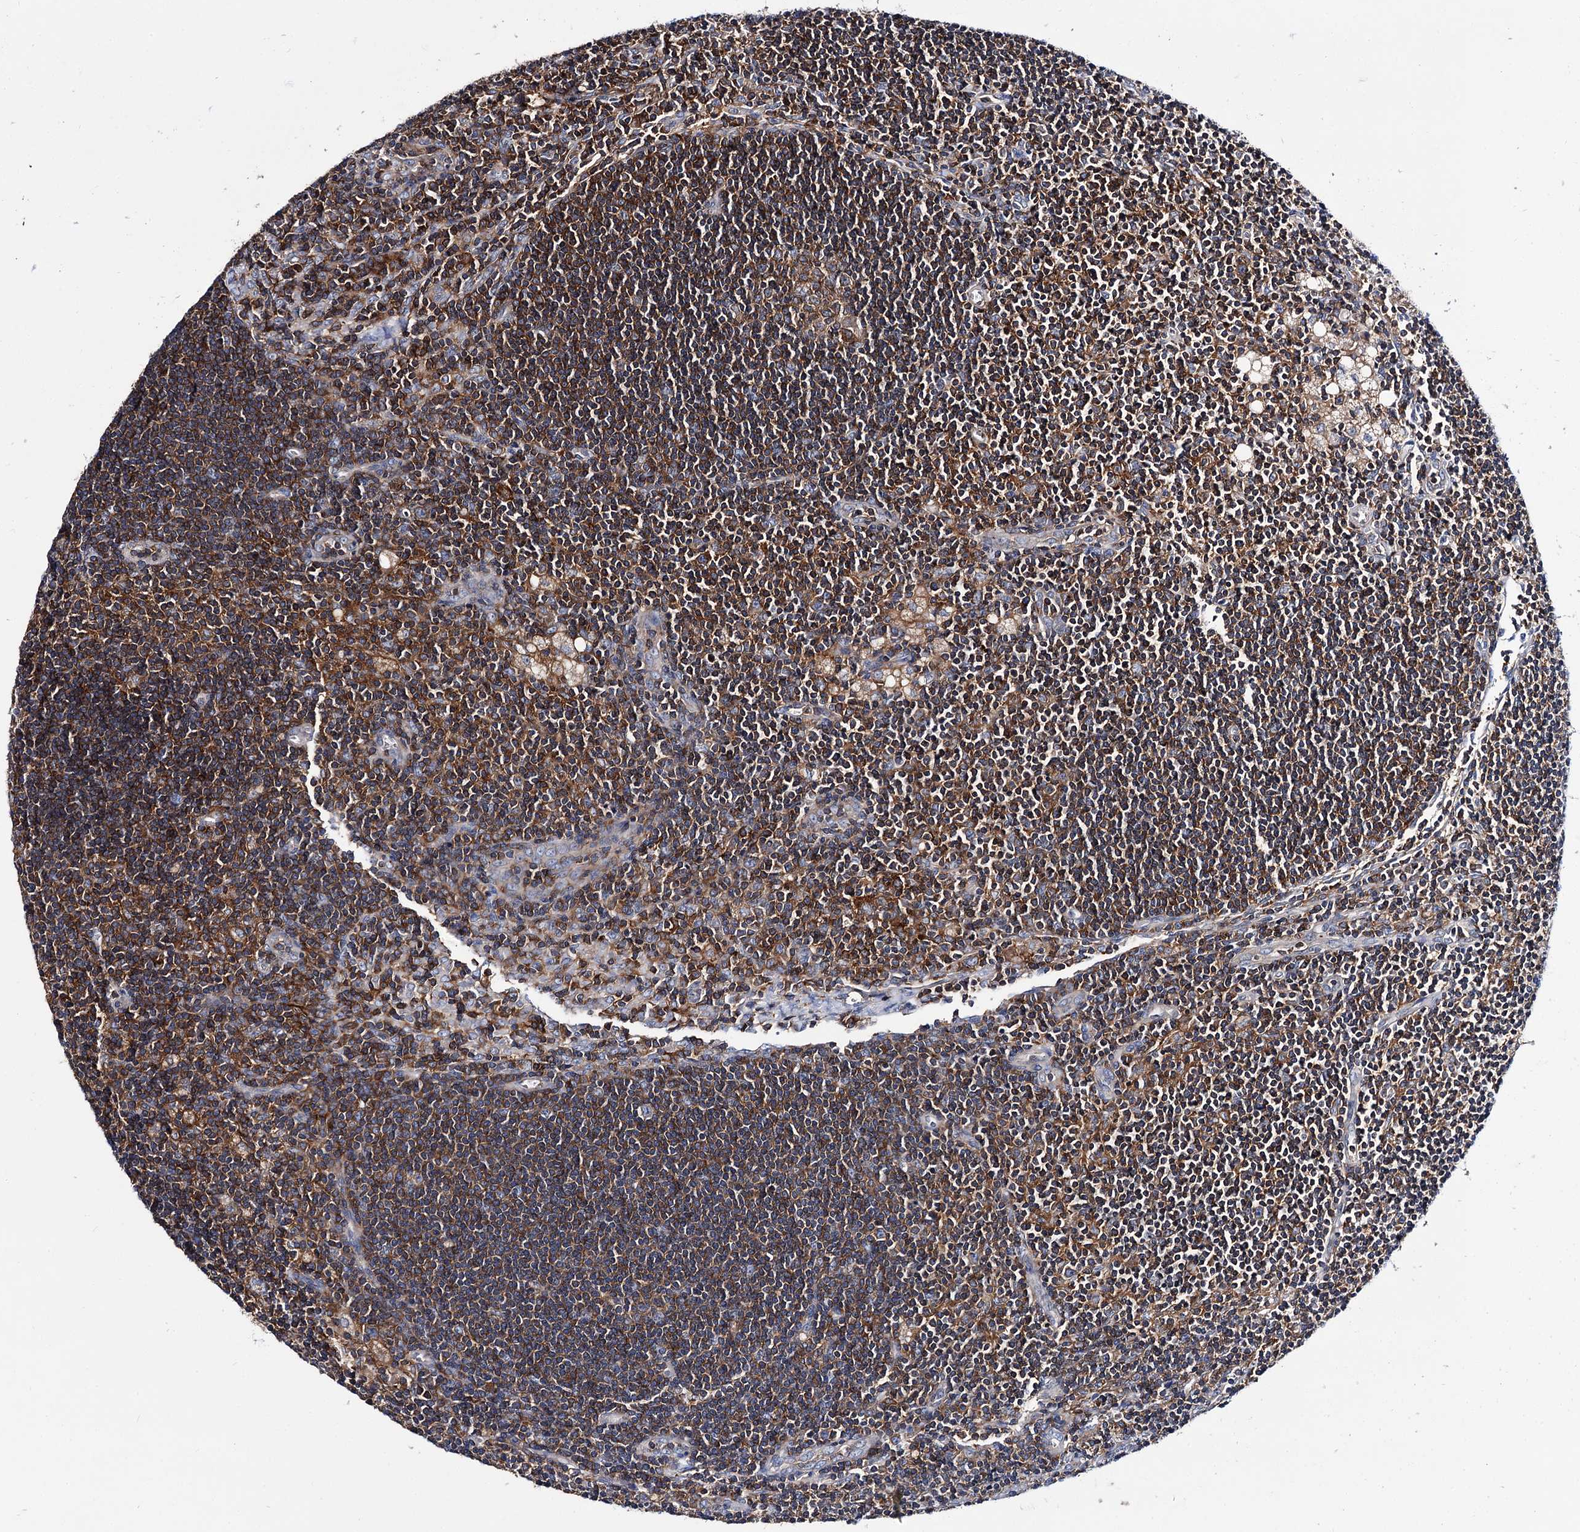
{"staining": {"intensity": "strong", "quantity": ">75%", "location": "cytoplasmic/membranous"}, "tissue": "lymph node", "cell_type": "Germinal center cells", "image_type": "normal", "snomed": [{"axis": "morphology", "description": "Normal tissue, NOS"}, {"axis": "topography", "description": "Lymph node"}], "caption": "IHC image of normal lymph node: human lymph node stained using IHC demonstrates high levels of strong protein expression localized specifically in the cytoplasmic/membranous of germinal center cells, appearing as a cytoplasmic/membranous brown color.", "gene": "UBASH3B", "patient": {"sex": "male", "age": 24}}